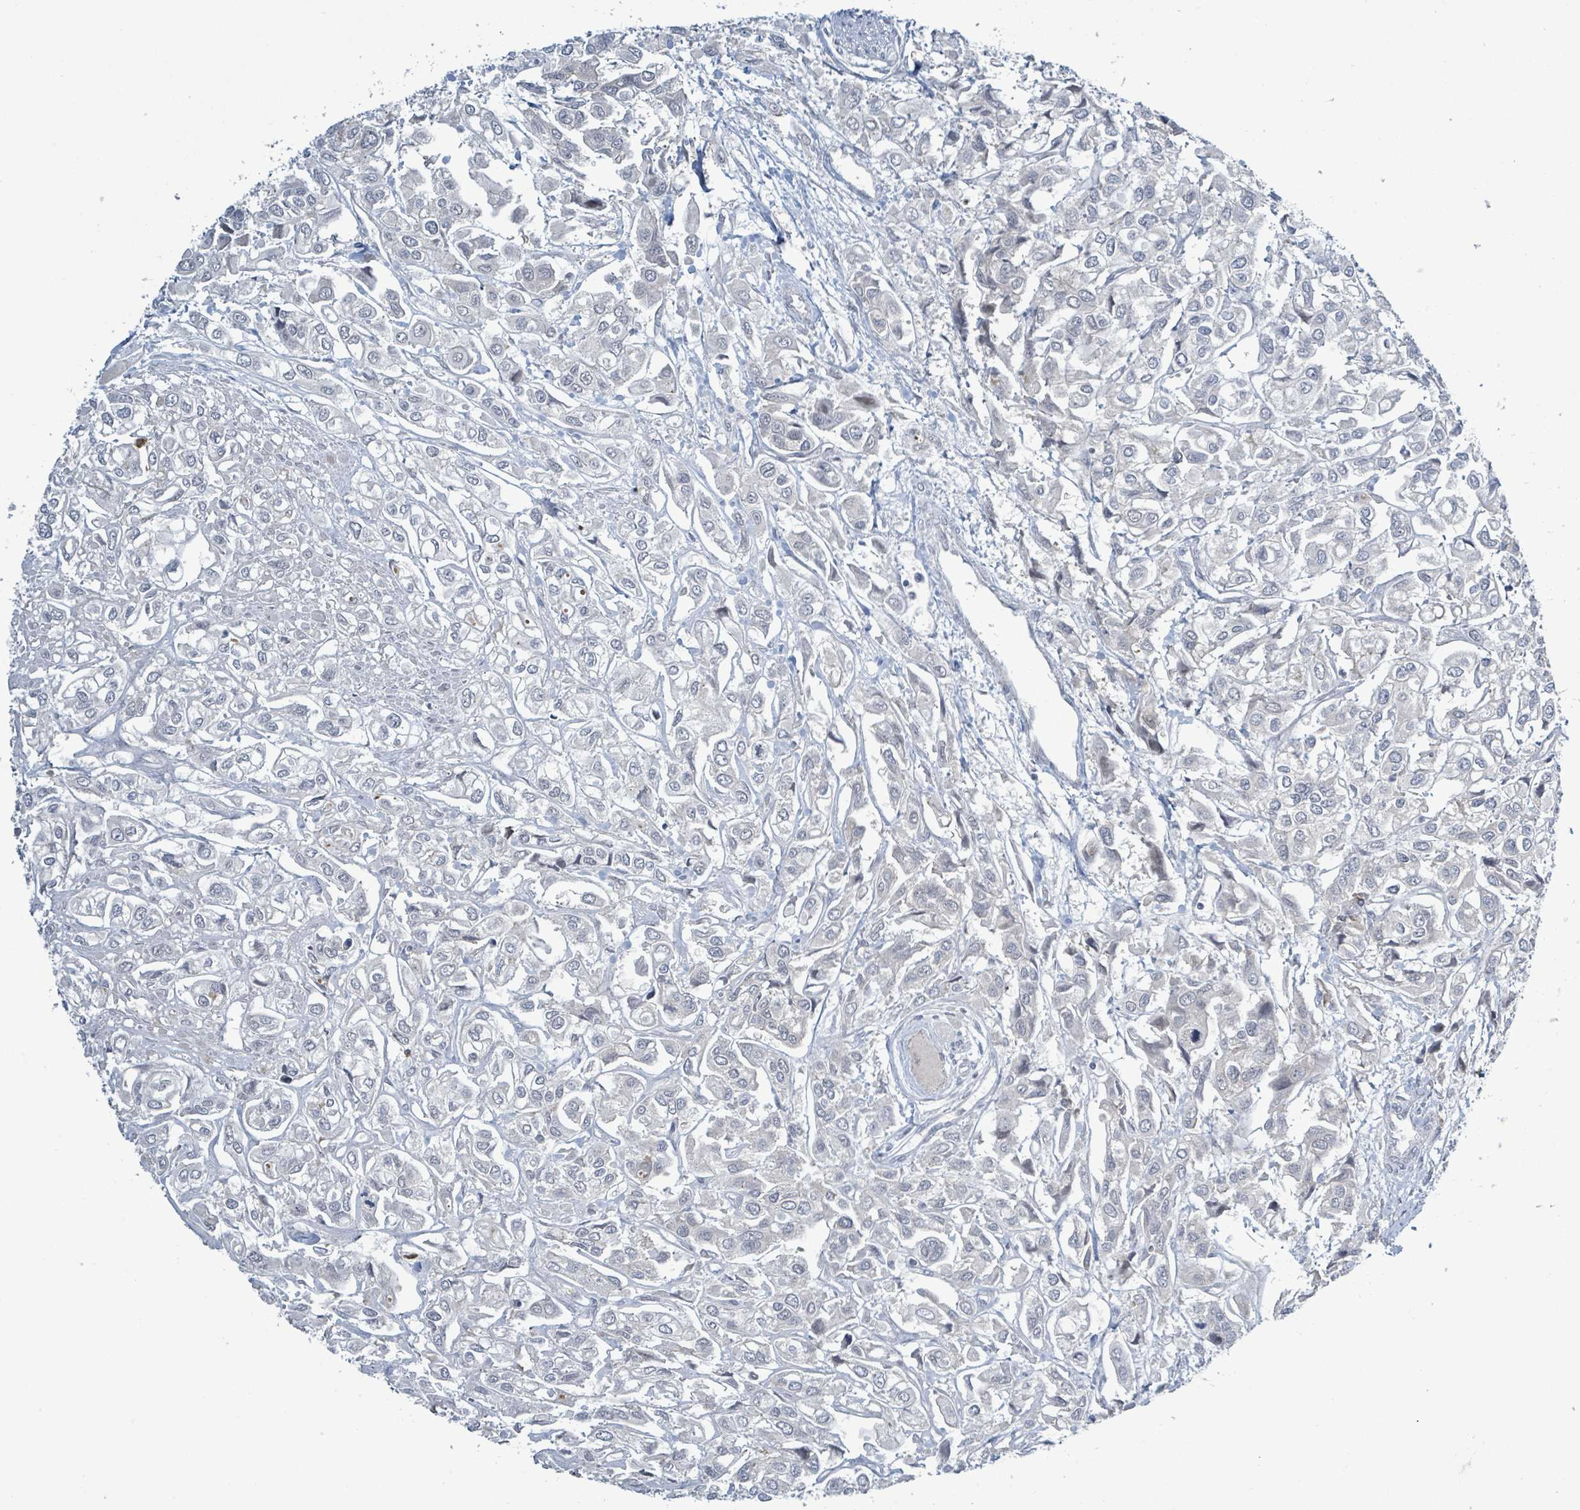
{"staining": {"intensity": "negative", "quantity": "none", "location": "none"}, "tissue": "urothelial cancer", "cell_type": "Tumor cells", "image_type": "cancer", "snomed": [{"axis": "morphology", "description": "Urothelial carcinoma, High grade"}, {"axis": "topography", "description": "Urinary bladder"}], "caption": "High-grade urothelial carcinoma was stained to show a protein in brown. There is no significant expression in tumor cells.", "gene": "RPL32", "patient": {"sex": "male", "age": 67}}